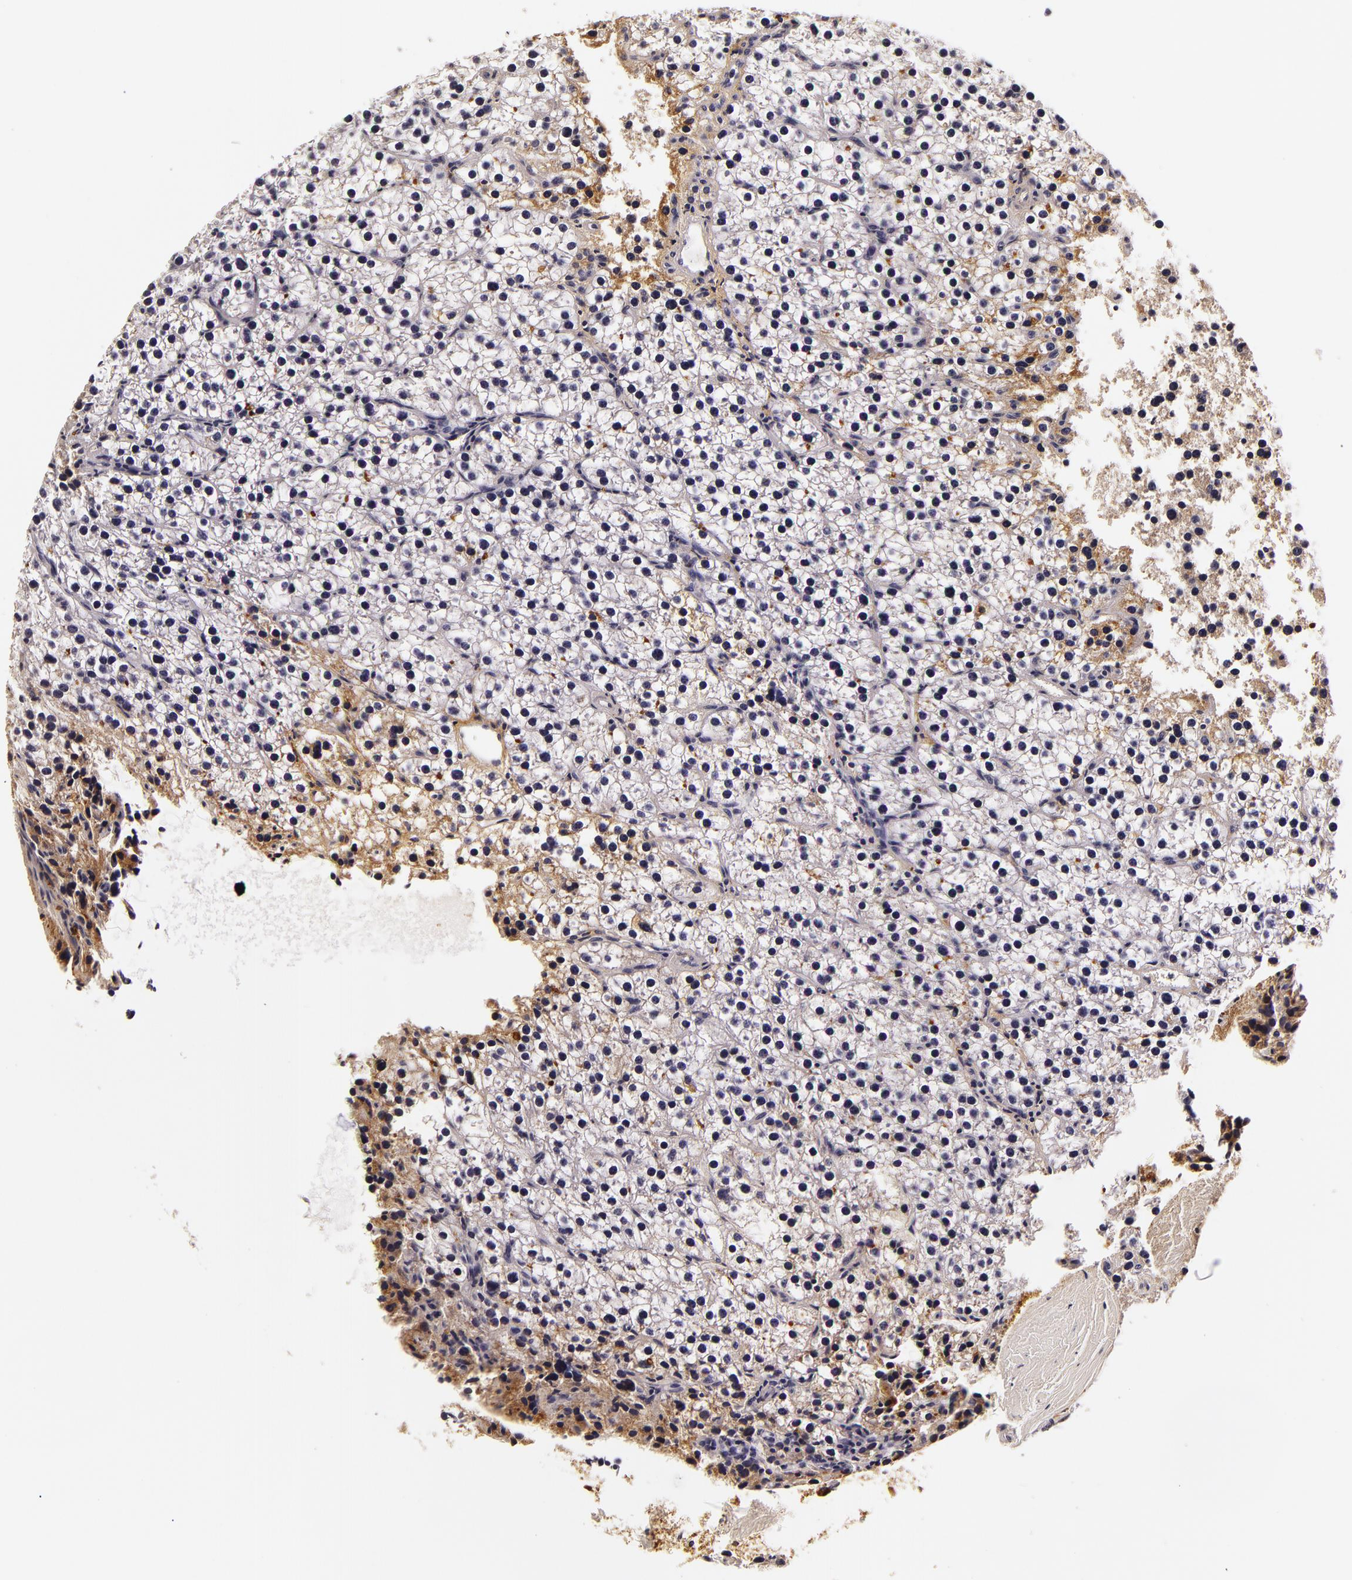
{"staining": {"intensity": "negative", "quantity": "none", "location": "none"}, "tissue": "parathyroid gland", "cell_type": "Glandular cells", "image_type": "normal", "snomed": [{"axis": "morphology", "description": "Normal tissue, NOS"}, {"axis": "topography", "description": "Parathyroid gland"}], "caption": "Immunohistochemical staining of unremarkable parathyroid gland displays no significant staining in glandular cells.", "gene": "LGALS3BP", "patient": {"sex": "female", "age": 54}}